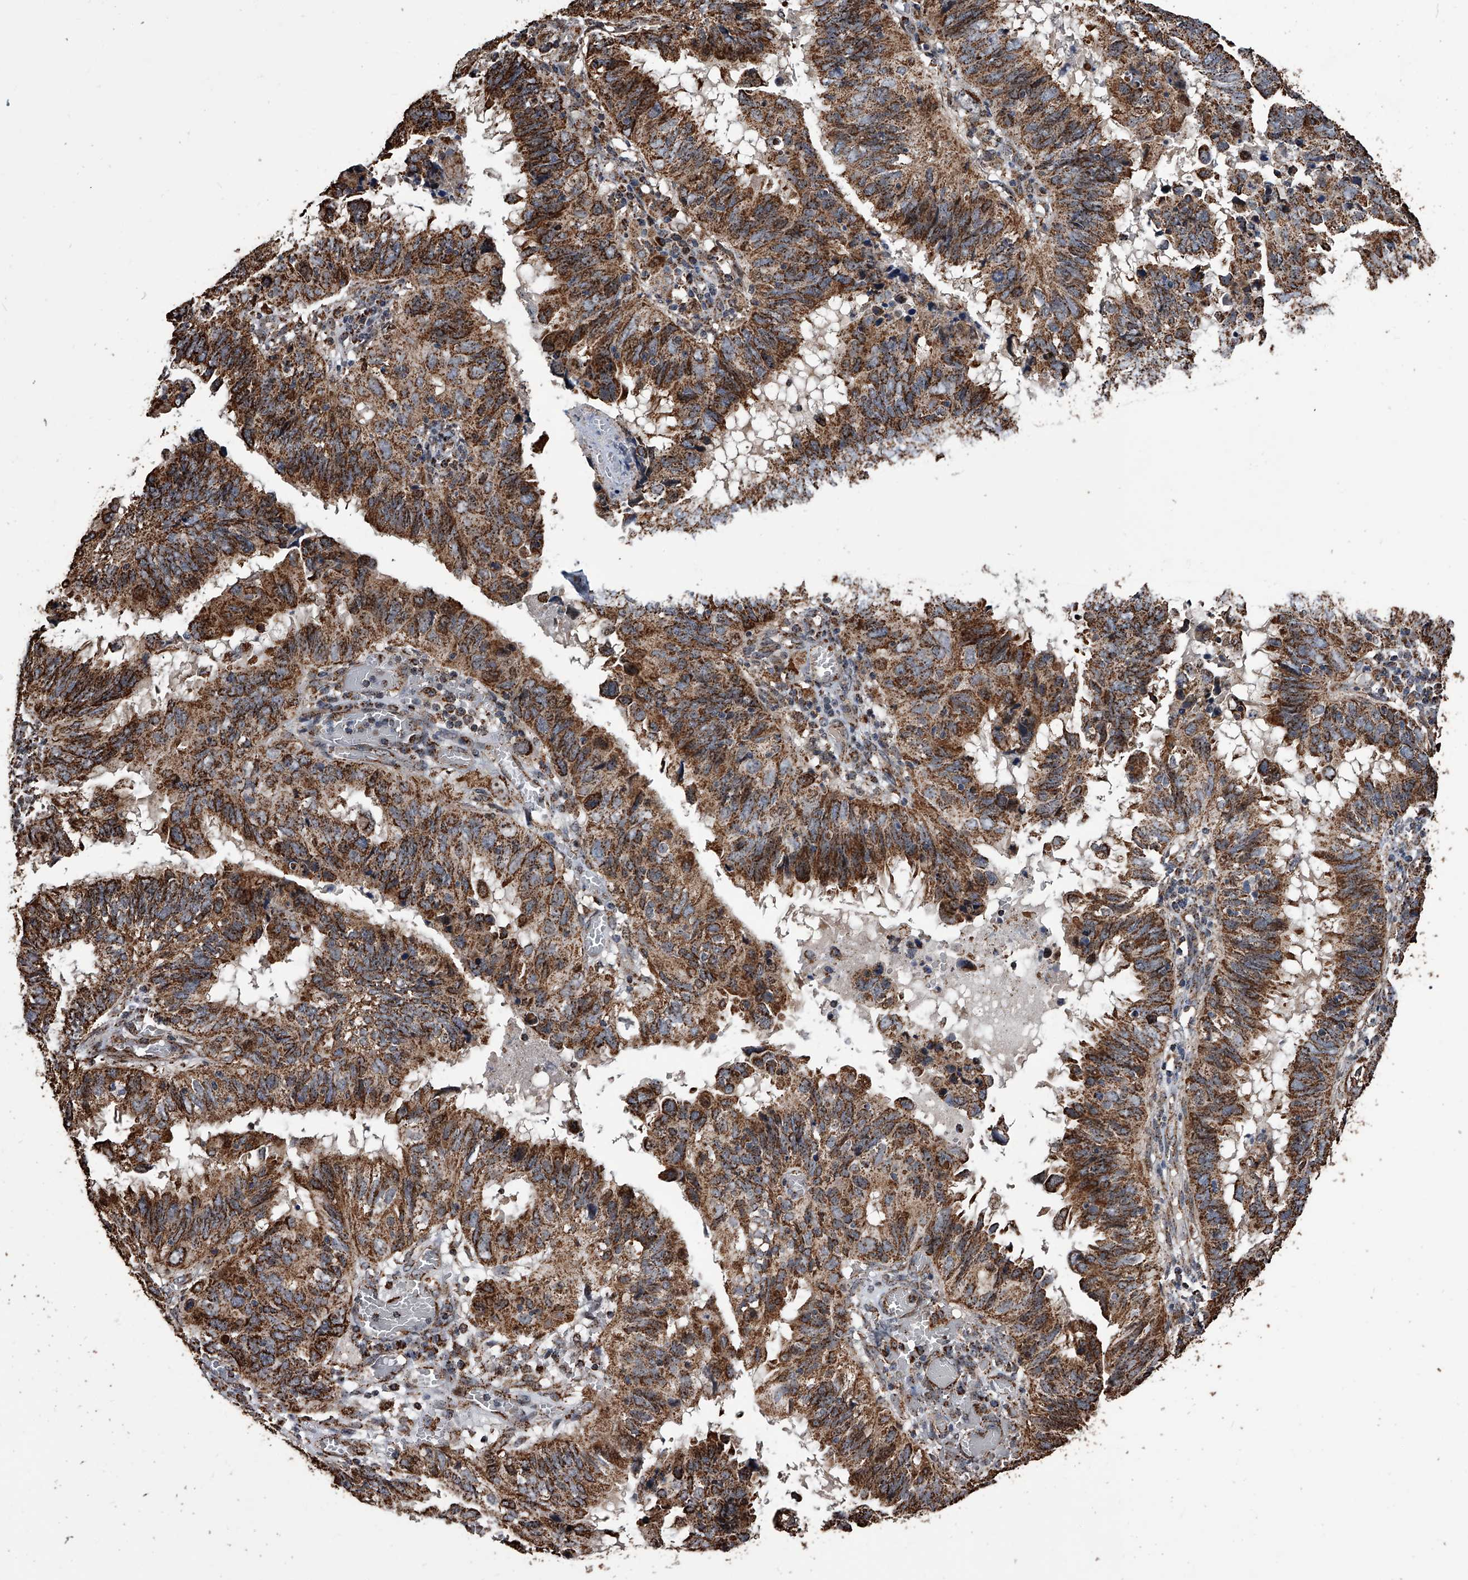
{"staining": {"intensity": "strong", "quantity": ">75%", "location": "cytoplasmic/membranous"}, "tissue": "endometrial cancer", "cell_type": "Tumor cells", "image_type": "cancer", "snomed": [{"axis": "morphology", "description": "Adenocarcinoma, NOS"}, {"axis": "topography", "description": "Uterus"}], "caption": "Immunohistochemical staining of human adenocarcinoma (endometrial) reveals high levels of strong cytoplasmic/membranous positivity in about >75% of tumor cells. The staining is performed using DAB brown chromogen to label protein expression. The nuclei are counter-stained blue using hematoxylin.", "gene": "SMPDL3A", "patient": {"sex": "female", "age": 77}}